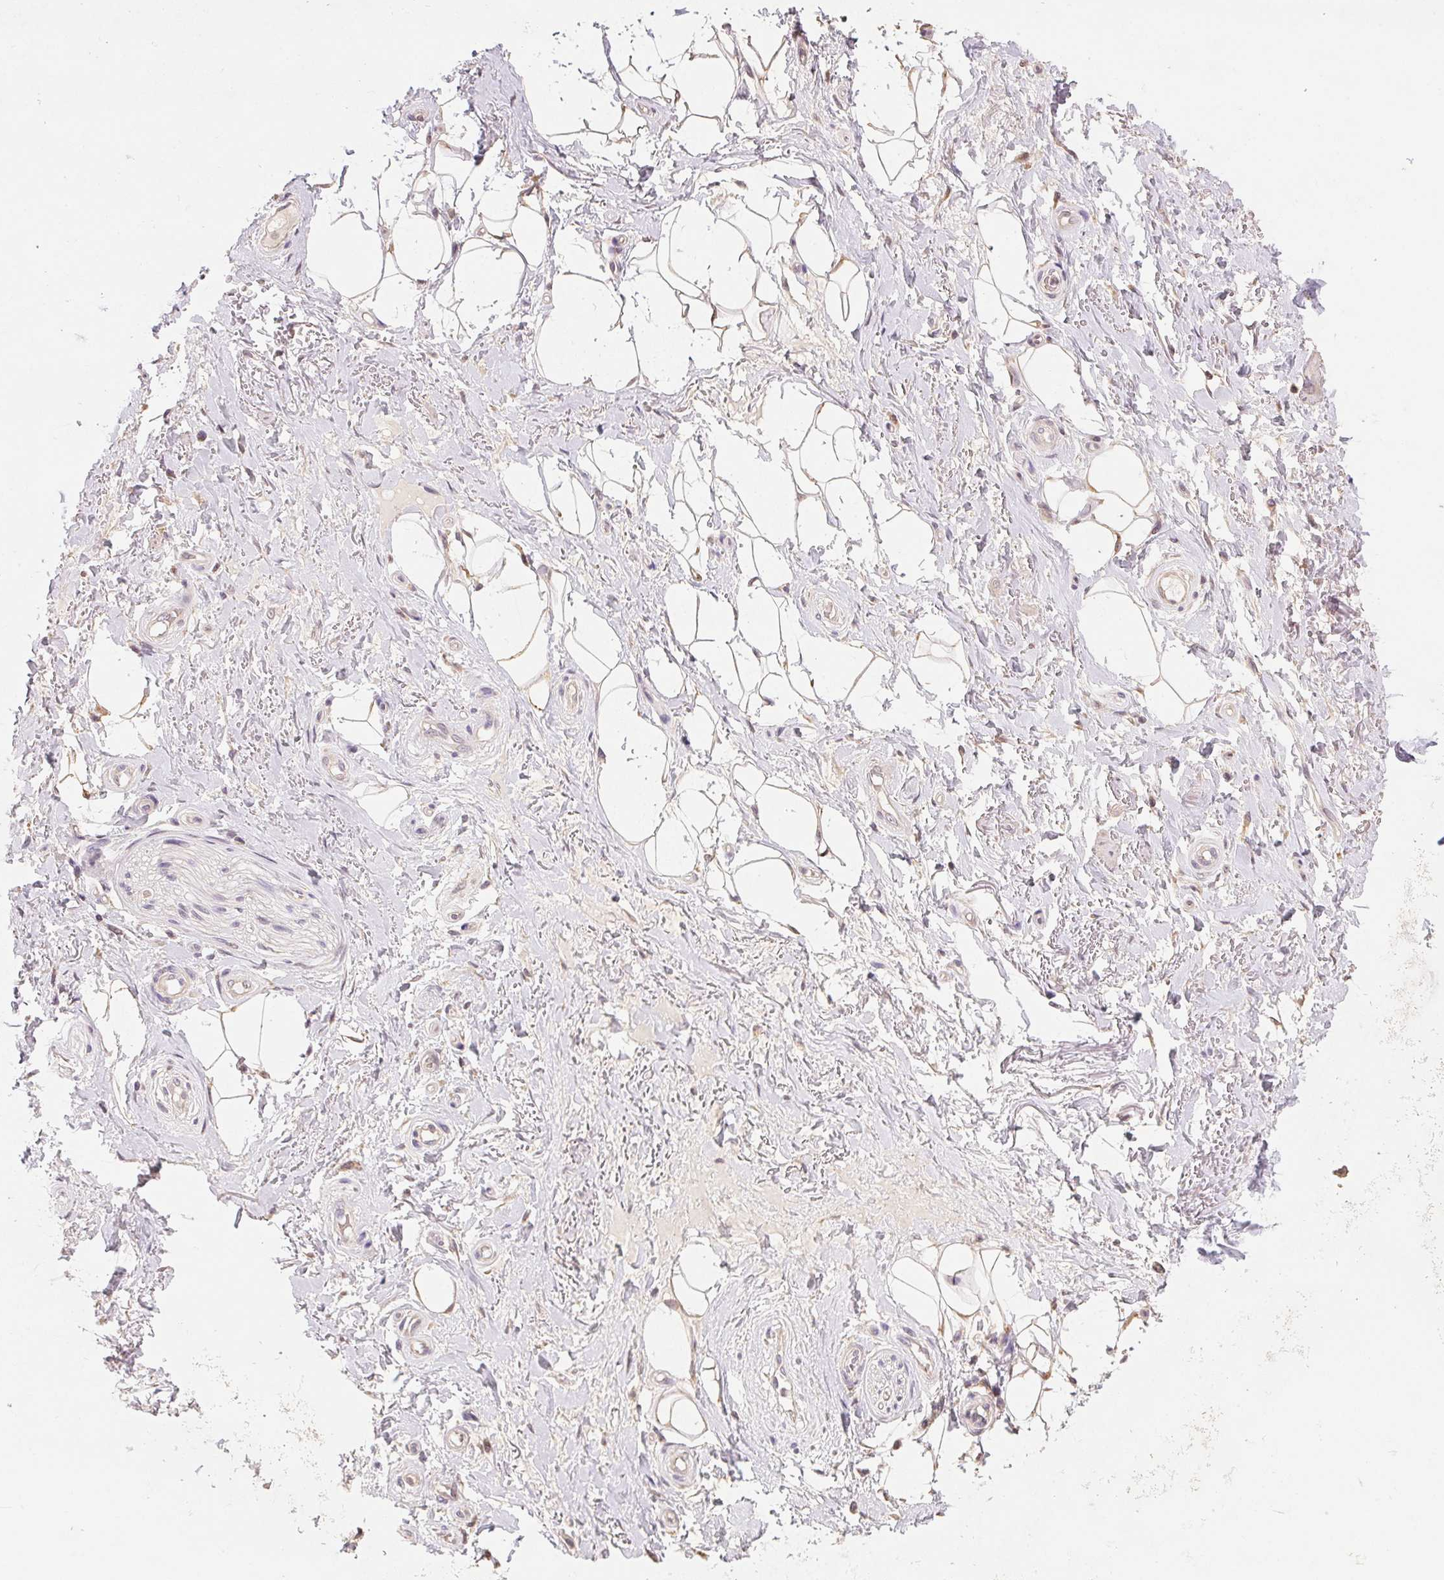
{"staining": {"intensity": "weak", "quantity": "25%-75%", "location": "cytoplasmic/membranous"}, "tissue": "adipose tissue", "cell_type": "Adipocytes", "image_type": "normal", "snomed": [{"axis": "morphology", "description": "Normal tissue, NOS"}, {"axis": "topography", "description": "Anal"}, {"axis": "topography", "description": "Peripheral nerve tissue"}], "caption": "A high-resolution image shows IHC staining of unremarkable adipose tissue, which shows weak cytoplasmic/membranous positivity in about 25%-75% of adipocytes. (Stains: DAB in brown, nuclei in blue, Microscopy: brightfield microscopy at high magnification).", "gene": "ALDH8A1", "patient": {"sex": "male", "age": 53}}